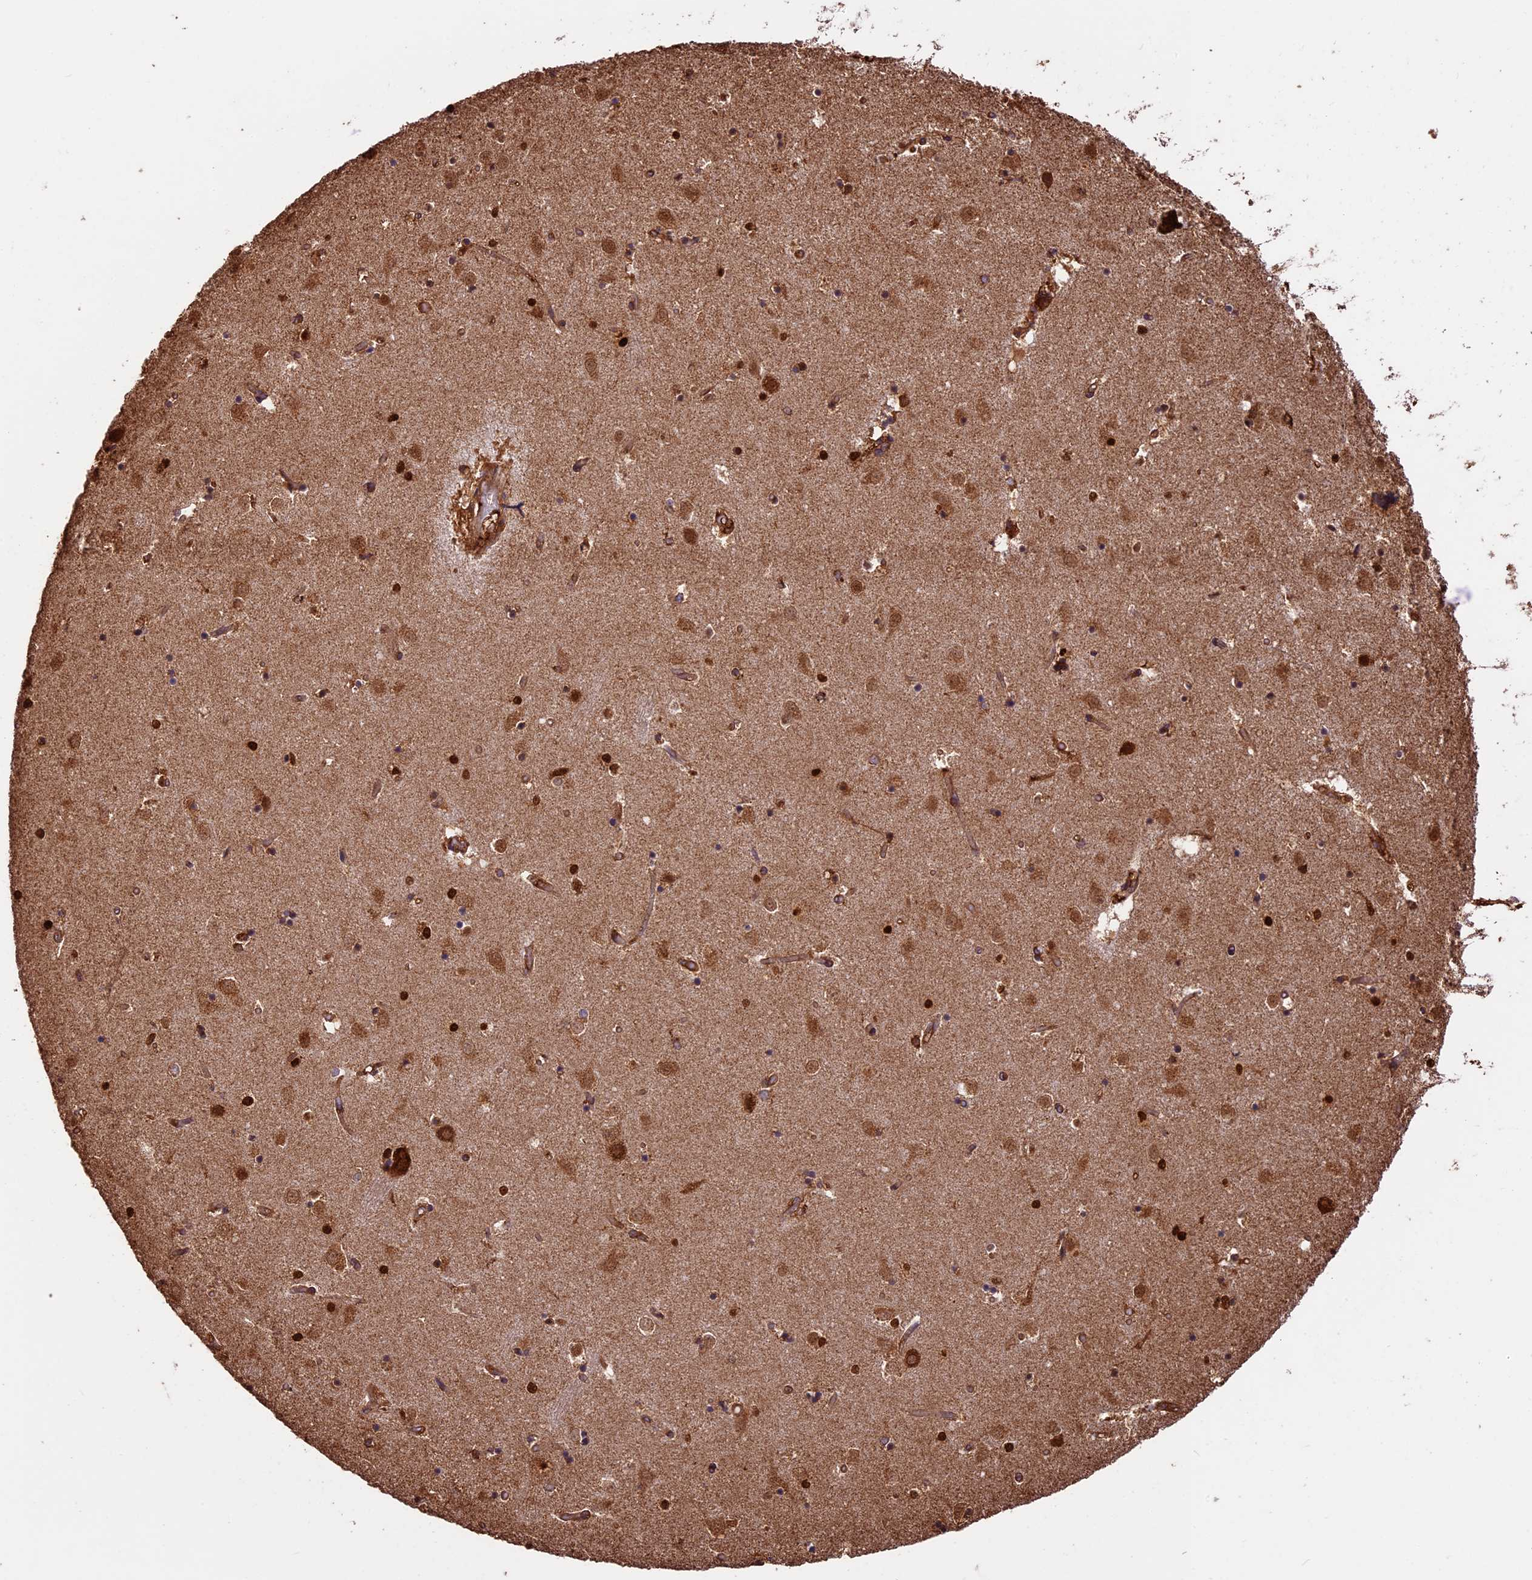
{"staining": {"intensity": "strong", "quantity": "25%-75%", "location": "cytoplasmic/membranous,nuclear"}, "tissue": "caudate", "cell_type": "Glial cells", "image_type": "normal", "snomed": [{"axis": "morphology", "description": "Normal tissue, NOS"}, {"axis": "topography", "description": "Lateral ventricle wall"}], "caption": "Human caudate stained for a protein (brown) demonstrates strong cytoplasmic/membranous,nuclear positive positivity in approximately 25%-75% of glial cells.", "gene": "KARS1", "patient": {"sex": "female", "age": 52}}